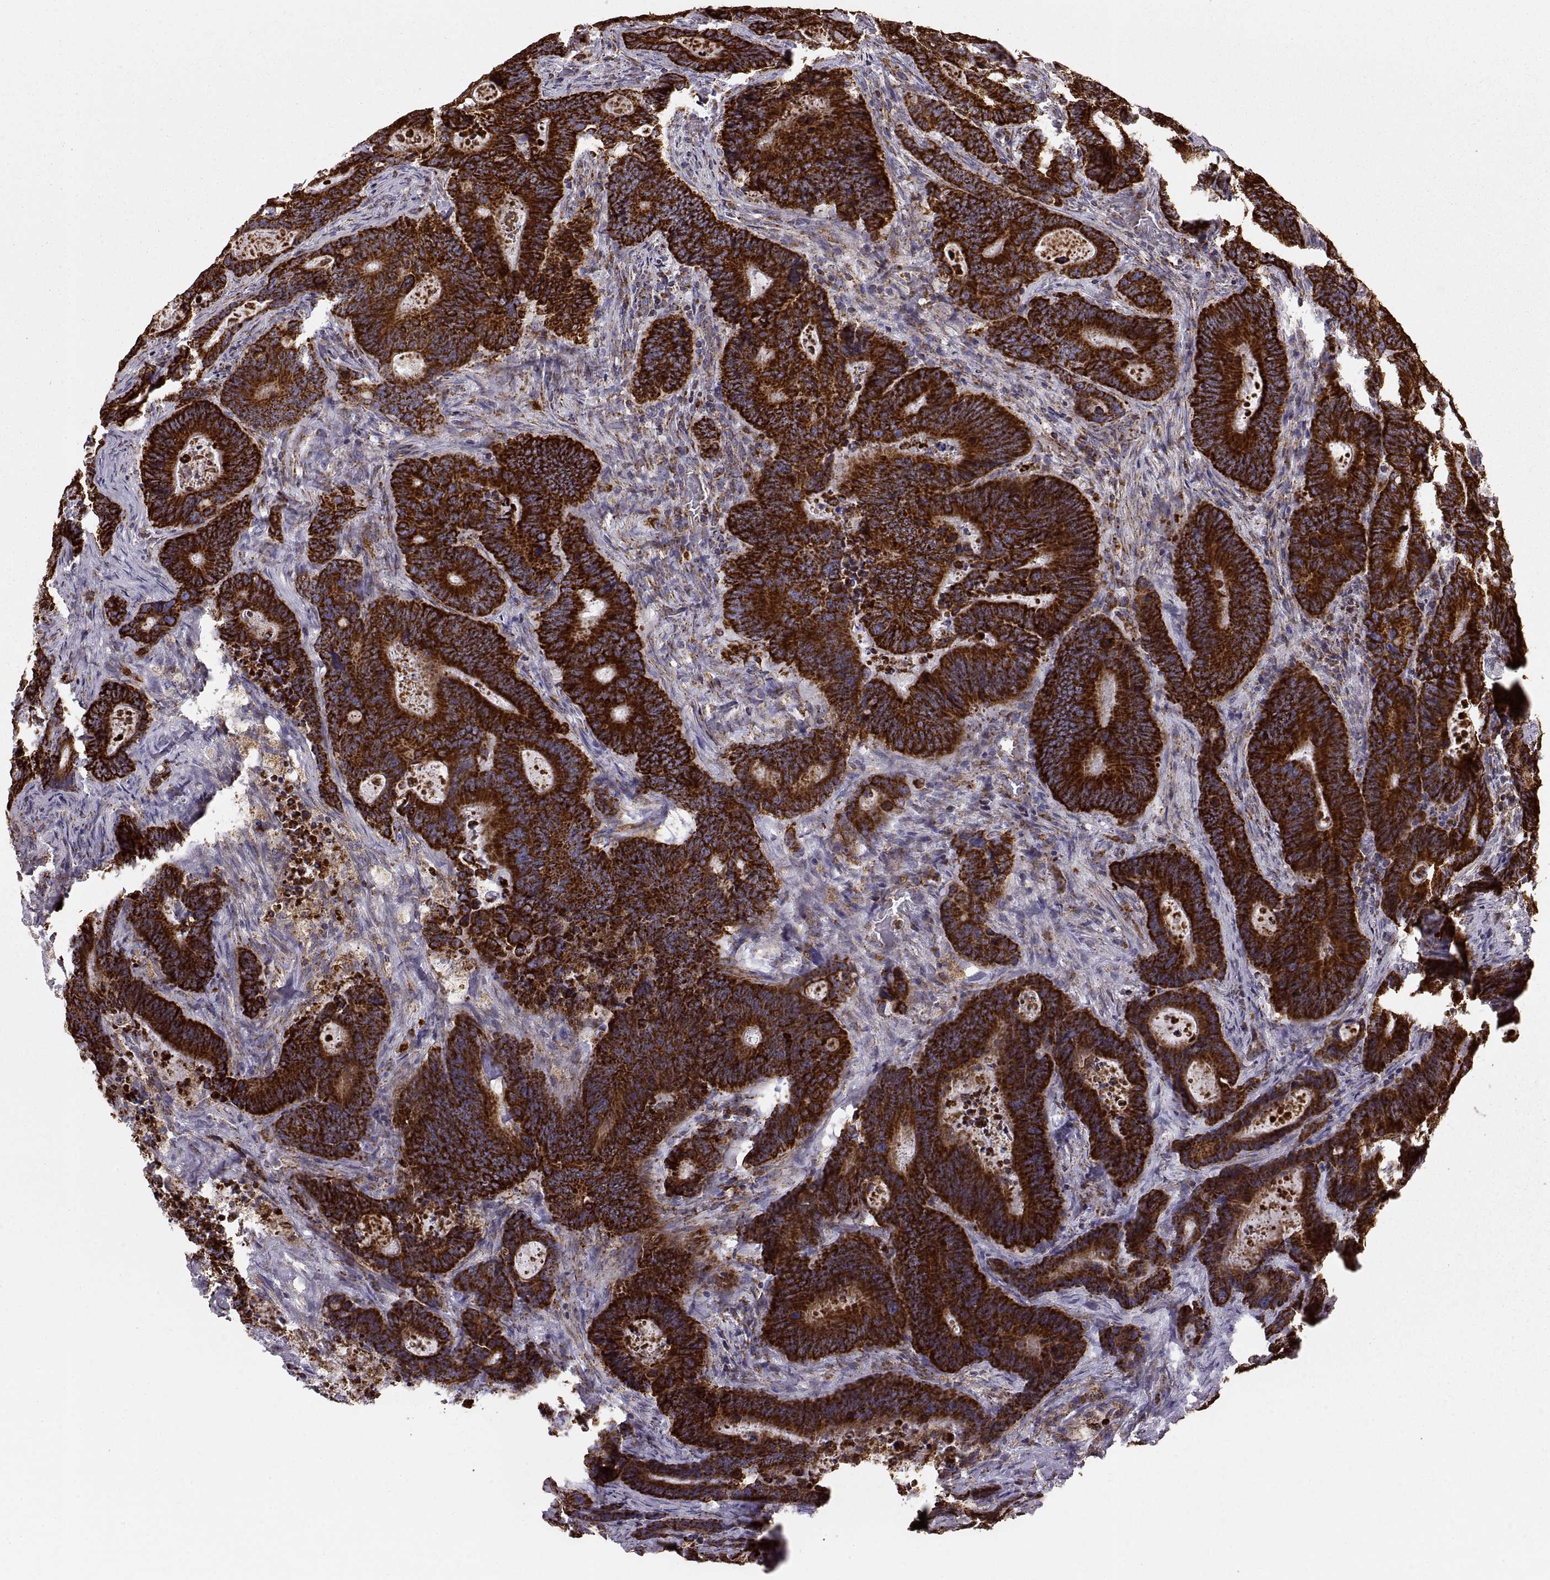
{"staining": {"intensity": "strong", "quantity": ">75%", "location": "cytoplasmic/membranous"}, "tissue": "colorectal cancer", "cell_type": "Tumor cells", "image_type": "cancer", "snomed": [{"axis": "morphology", "description": "Adenocarcinoma, NOS"}, {"axis": "topography", "description": "Colon"}], "caption": "The histopathology image reveals a brown stain indicating the presence of a protein in the cytoplasmic/membranous of tumor cells in colorectal adenocarcinoma.", "gene": "ARSD", "patient": {"sex": "female", "age": 82}}